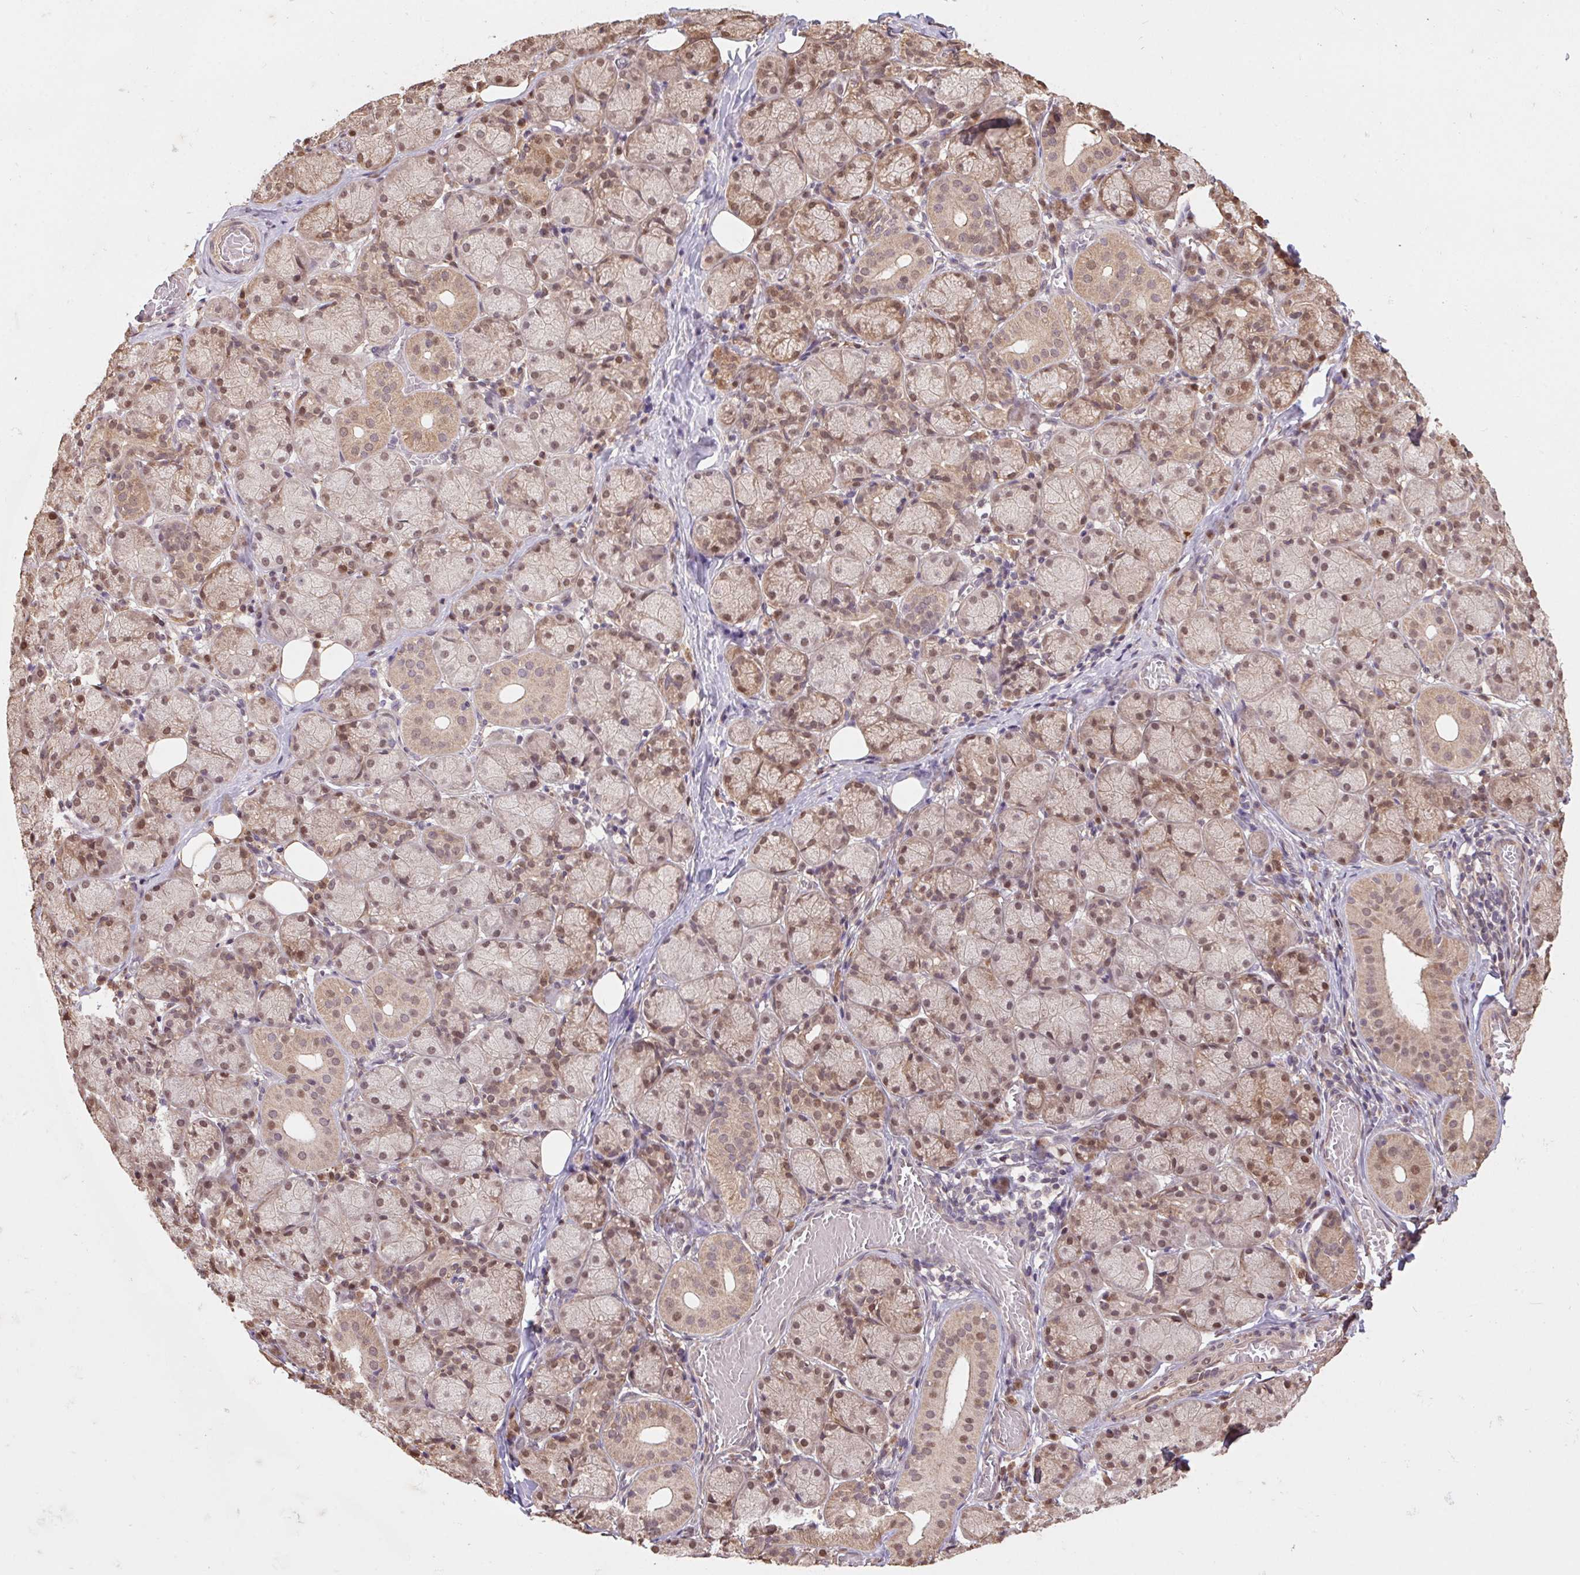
{"staining": {"intensity": "moderate", "quantity": ">75%", "location": "cytoplasmic/membranous,nuclear"}, "tissue": "salivary gland", "cell_type": "Glandular cells", "image_type": "normal", "snomed": [{"axis": "morphology", "description": "Normal tissue, NOS"}, {"axis": "topography", "description": "Salivary gland"}, {"axis": "topography", "description": "Peripheral nerve tissue"}], "caption": "This photomicrograph shows unremarkable salivary gland stained with IHC to label a protein in brown. The cytoplasmic/membranous,nuclear of glandular cells show moderate positivity for the protein. Nuclei are counter-stained blue.", "gene": "CUTA", "patient": {"sex": "female", "age": 24}}